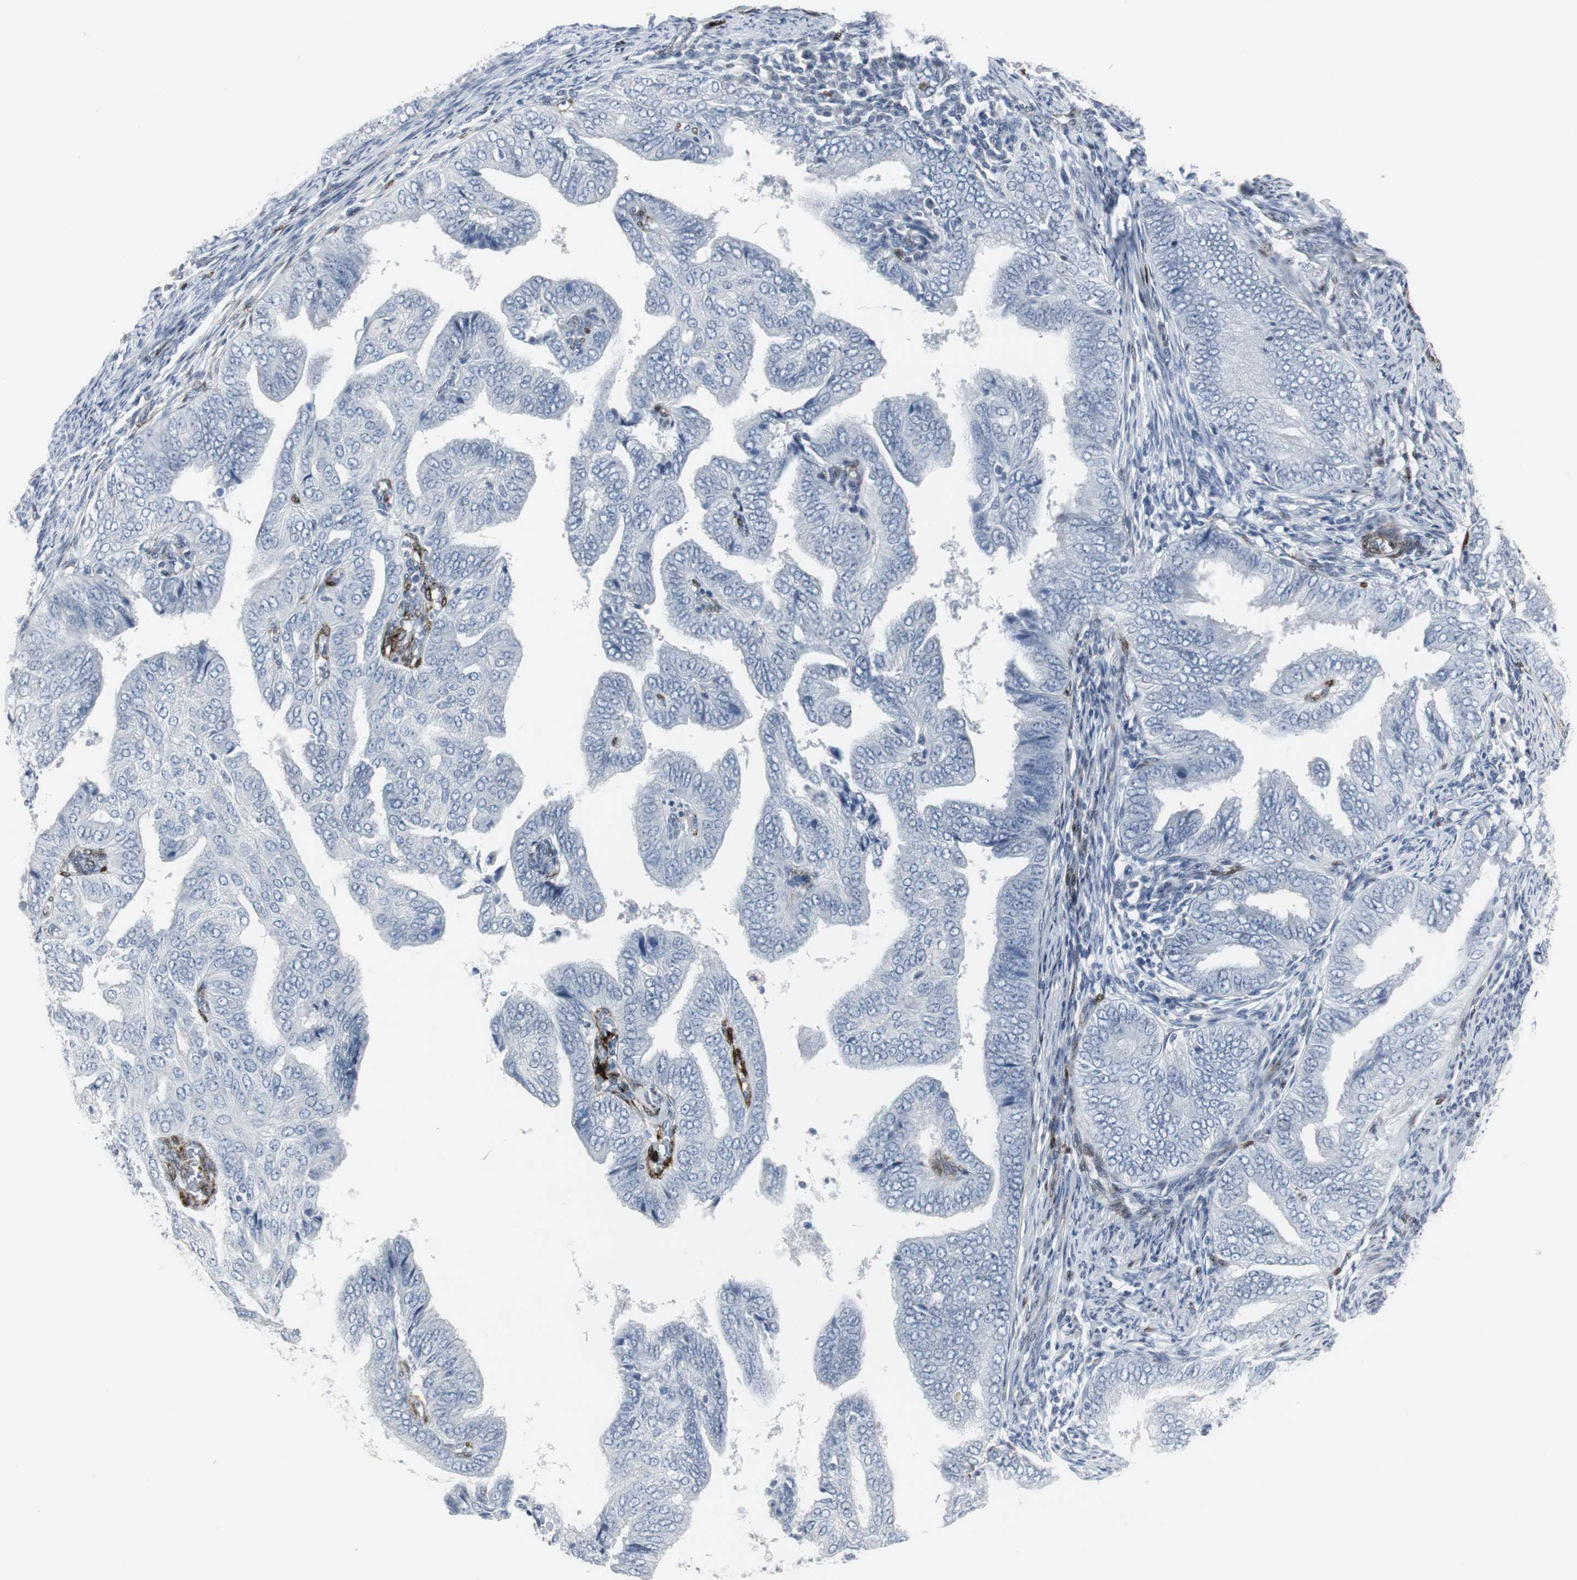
{"staining": {"intensity": "negative", "quantity": "none", "location": "none"}, "tissue": "endometrial cancer", "cell_type": "Tumor cells", "image_type": "cancer", "snomed": [{"axis": "morphology", "description": "Adenocarcinoma, NOS"}, {"axis": "topography", "description": "Endometrium"}], "caption": "DAB immunohistochemical staining of human endometrial adenocarcinoma displays no significant staining in tumor cells.", "gene": "PPP1R14A", "patient": {"sex": "female", "age": 58}}